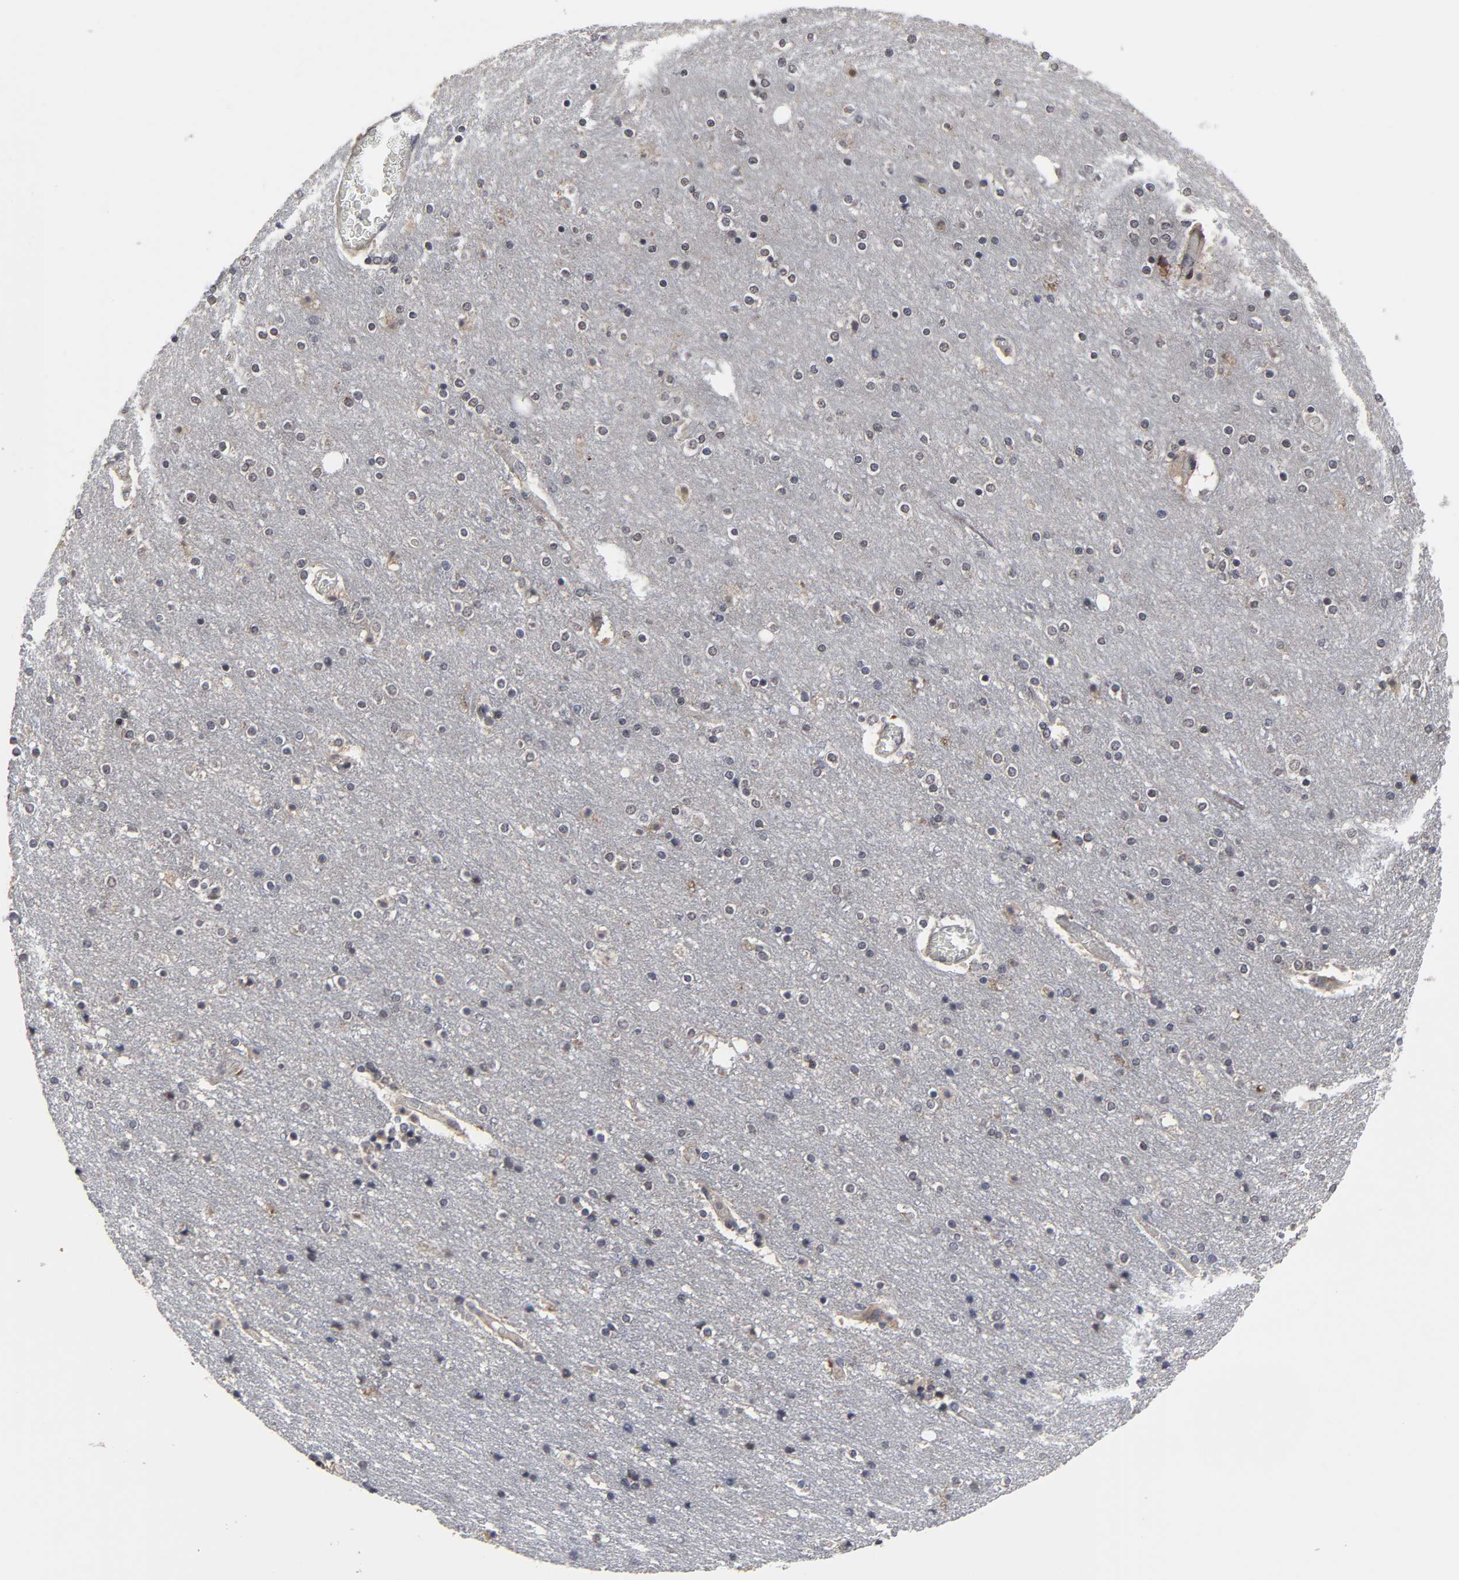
{"staining": {"intensity": "negative", "quantity": "none", "location": "none"}, "tissue": "cerebral cortex", "cell_type": "Endothelial cells", "image_type": "normal", "snomed": [{"axis": "morphology", "description": "Normal tissue, NOS"}, {"axis": "topography", "description": "Cerebral cortex"}], "caption": "The micrograph exhibits no significant expression in endothelial cells of cerebral cortex. The staining is performed using DAB (3,3'-diaminobenzidine) brown chromogen with nuclei counter-stained in using hematoxylin.", "gene": "HNF4A", "patient": {"sex": "female", "age": 54}}